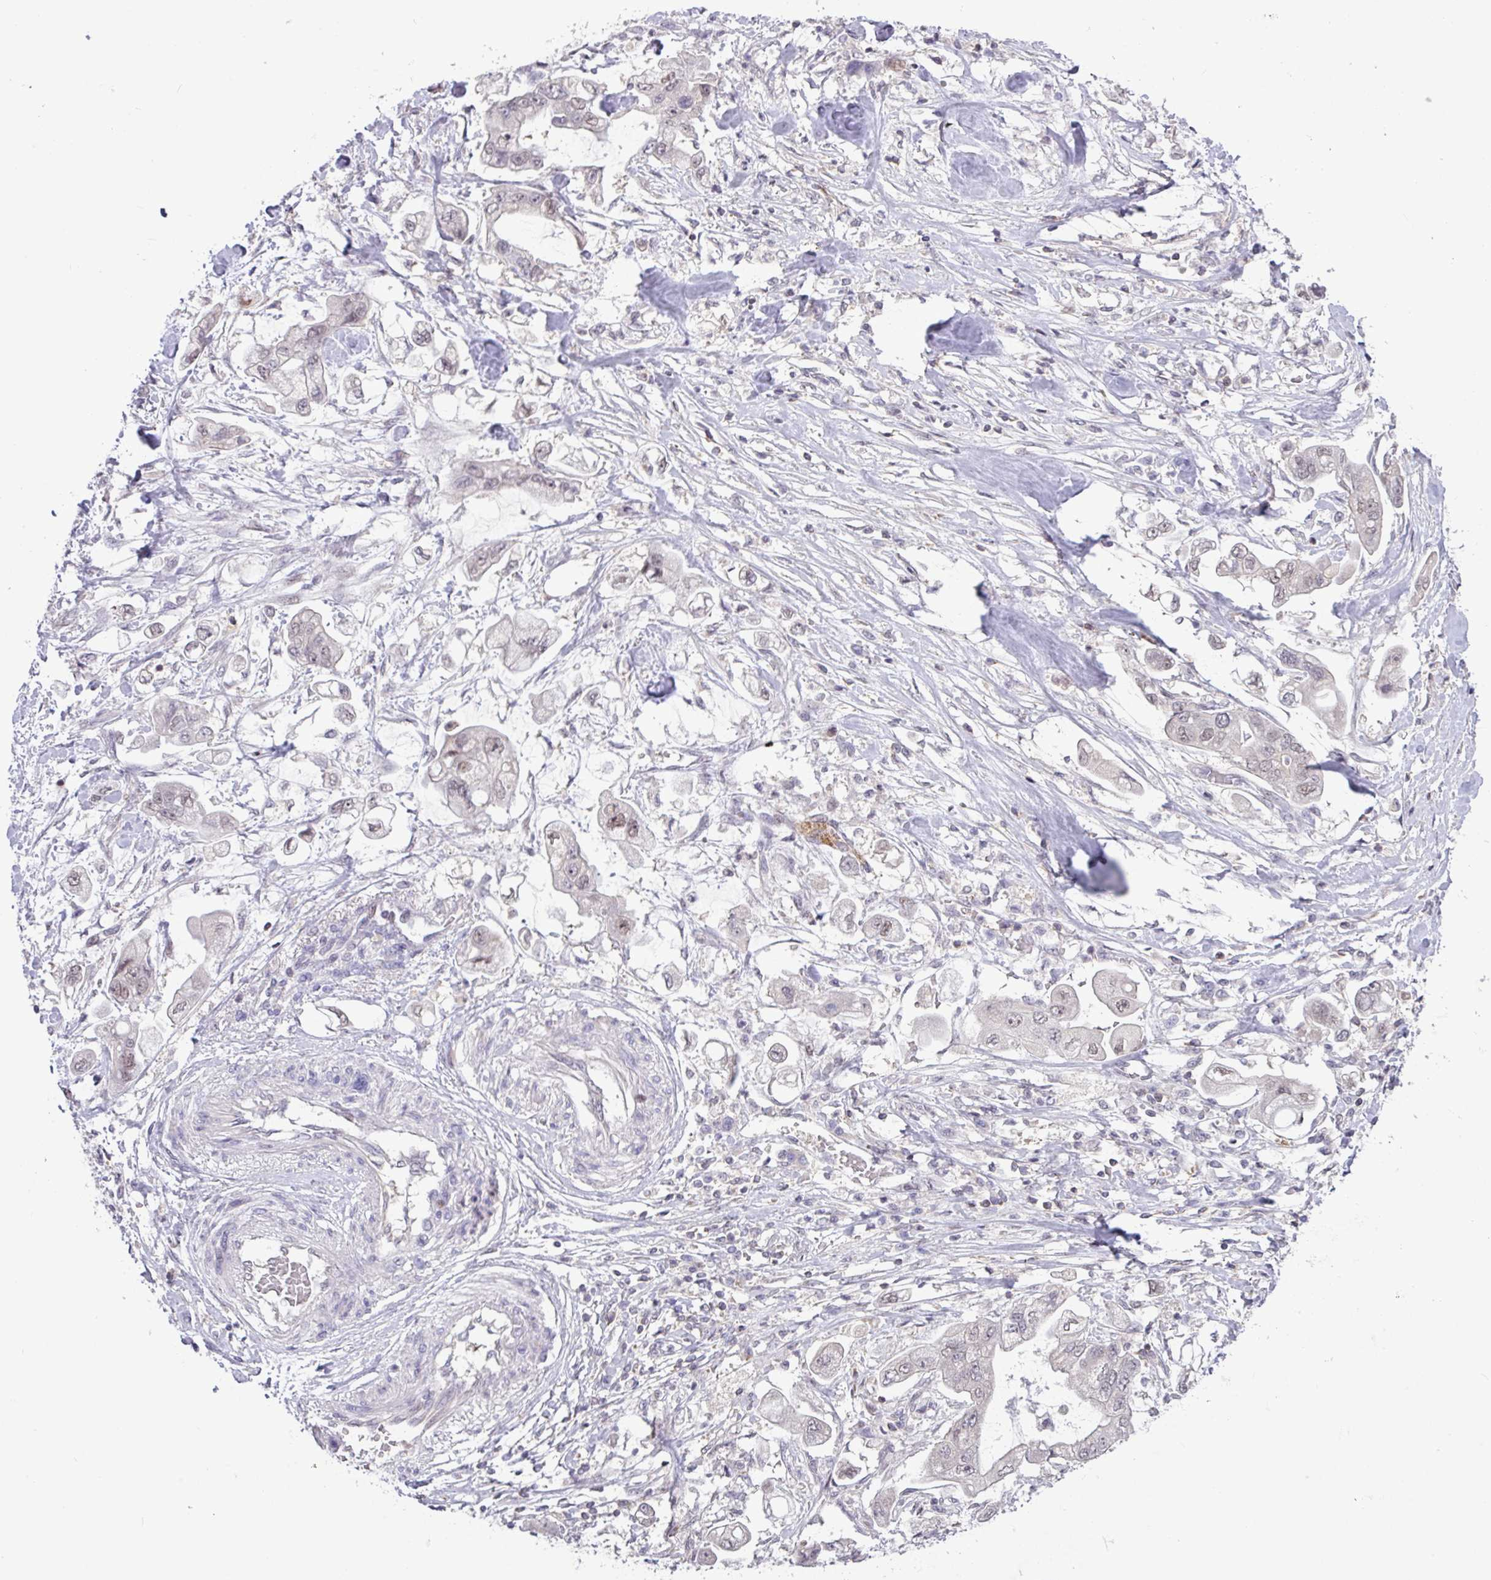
{"staining": {"intensity": "weak", "quantity": "25%-75%", "location": "nuclear"}, "tissue": "stomach cancer", "cell_type": "Tumor cells", "image_type": "cancer", "snomed": [{"axis": "morphology", "description": "Adenocarcinoma, NOS"}, {"axis": "topography", "description": "Stomach"}], "caption": "High-magnification brightfield microscopy of stomach cancer (adenocarcinoma) stained with DAB (3,3'-diaminobenzidine) (brown) and counterstained with hematoxylin (blue). tumor cells exhibit weak nuclear positivity is identified in about25%-75% of cells.", "gene": "RTL3", "patient": {"sex": "male", "age": 62}}